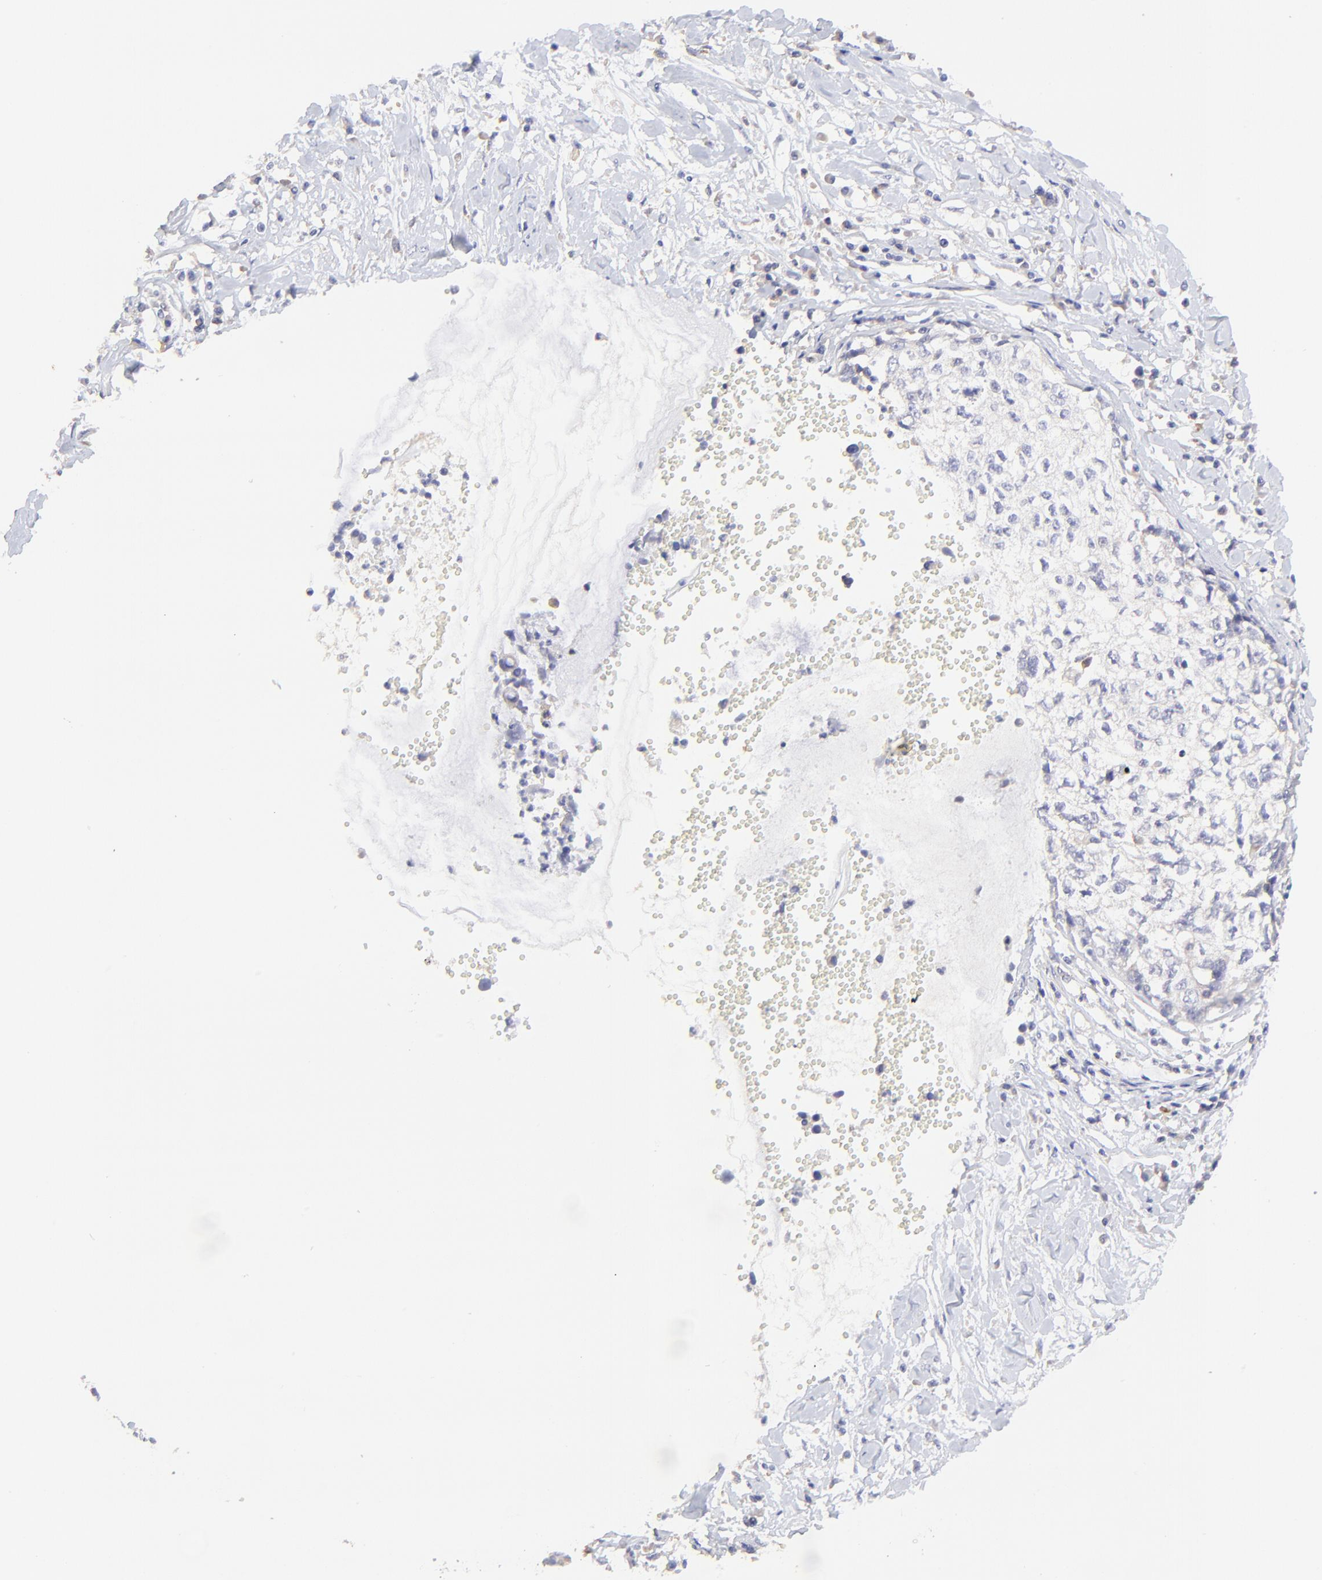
{"staining": {"intensity": "negative", "quantity": "none", "location": "none"}, "tissue": "cervical cancer", "cell_type": "Tumor cells", "image_type": "cancer", "snomed": [{"axis": "morphology", "description": "Normal tissue, NOS"}, {"axis": "morphology", "description": "Squamous cell carcinoma, NOS"}, {"axis": "topography", "description": "Cervix"}], "caption": "High magnification brightfield microscopy of squamous cell carcinoma (cervical) stained with DAB (3,3'-diaminobenzidine) (brown) and counterstained with hematoxylin (blue): tumor cells show no significant positivity.", "gene": "LHFPL1", "patient": {"sex": "female", "age": 45}}